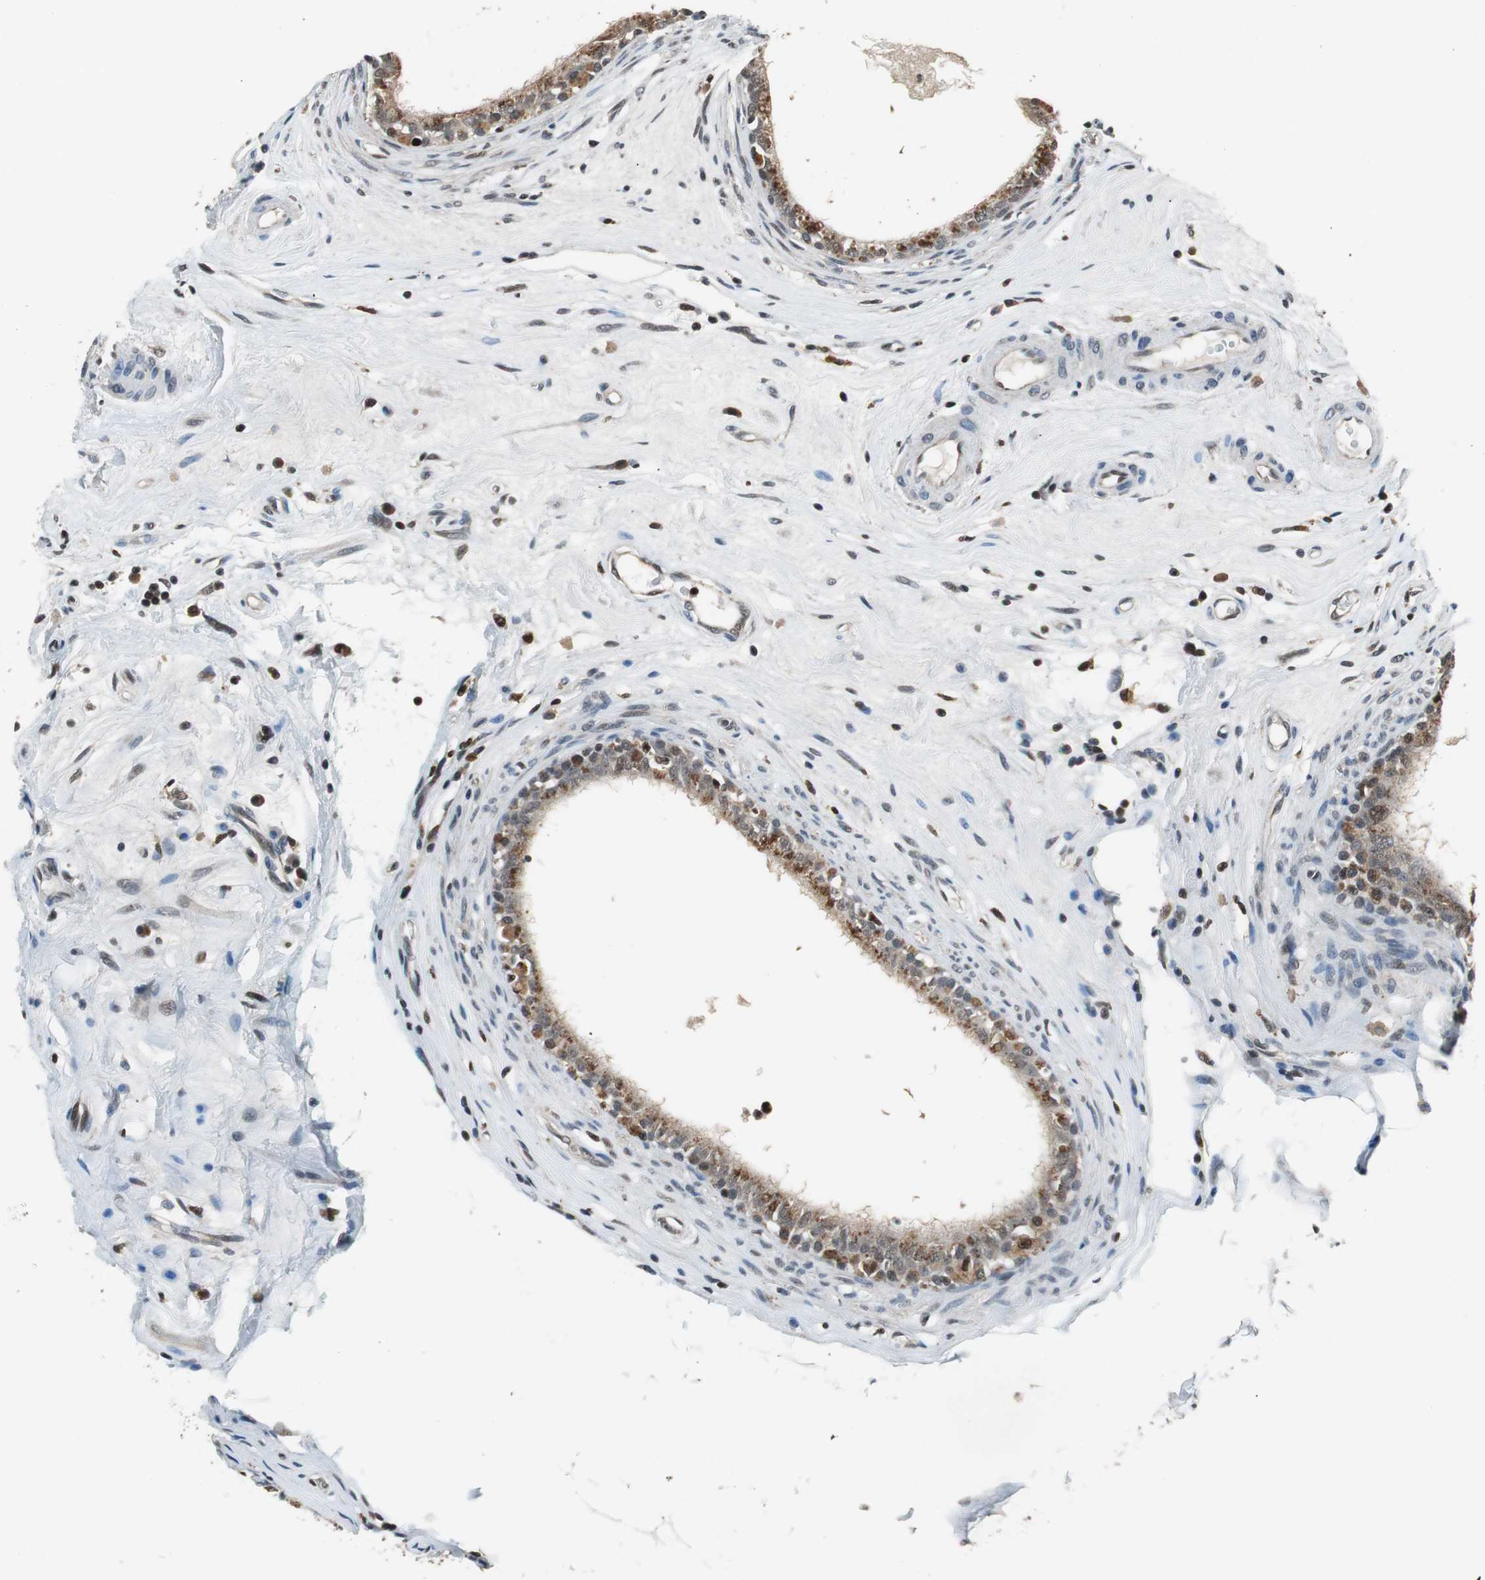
{"staining": {"intensity": "weak", "quantity": ">75%", "location": "cytoplasmic/membranous,nuclear"}, "tissue": "epididymis", "cell_type": "Glandular cells", "image_type": "normal", "snomed": [{"axis": "morphology", "description": "Normal tissue, NOS"}, {"axis": "morphology", "description": "Inflammation, NOS"}, {"axis": "topography", "description": "Epididymis"}], "caption": "DAB (3,3'-diaminobenzidine) immunohistochemical staining of benign human epididymis exhibits weak cytoplasmic/membranous,nuclear protein staining in about >75% of glandular cells.", "gene": "MAFB", "patient": {"sex": "male", "age": 84}}